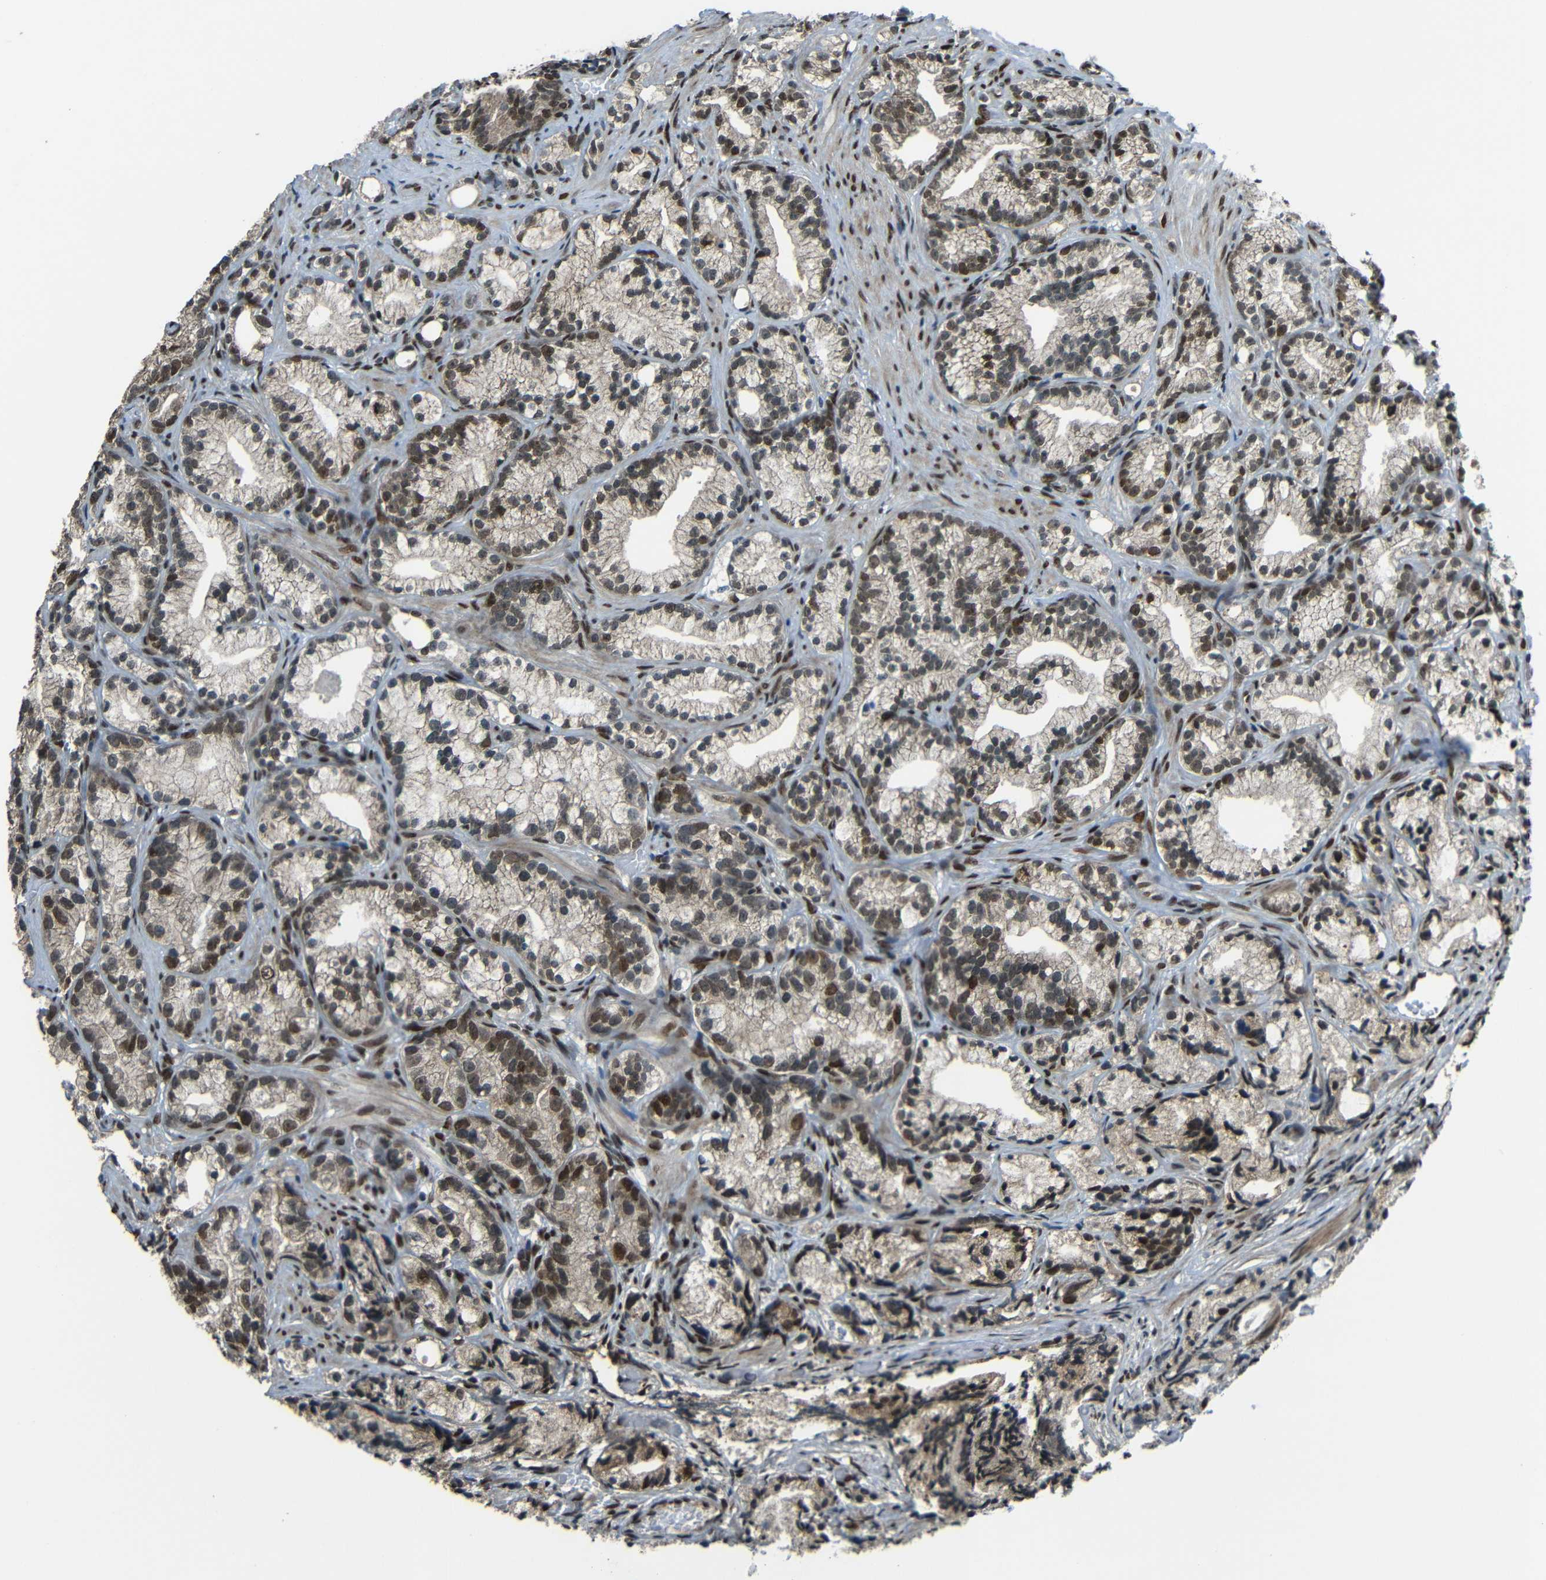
{"staining": {"intensity": "moderate", "quantity": "<25%", "location": "nuclear"}, "tissue": "prostate cancer", "cell_type": "Tumor cells", "image_type": "cancer", "snomed": [{"axis": "morphology", "description": "Adenocarcinoma, Low grade"}, {"axis": "topography", "description": "Prostate"}], "caption": "Protein staining shows moderate nuclear expression in about <25% of tumor cells in prostate adenocarcinoma (low-grade). (IHC, brightfield microscopy, high magnification).", "gene": "PSIP1", "patient": {"sex": "male", "age": 89}}